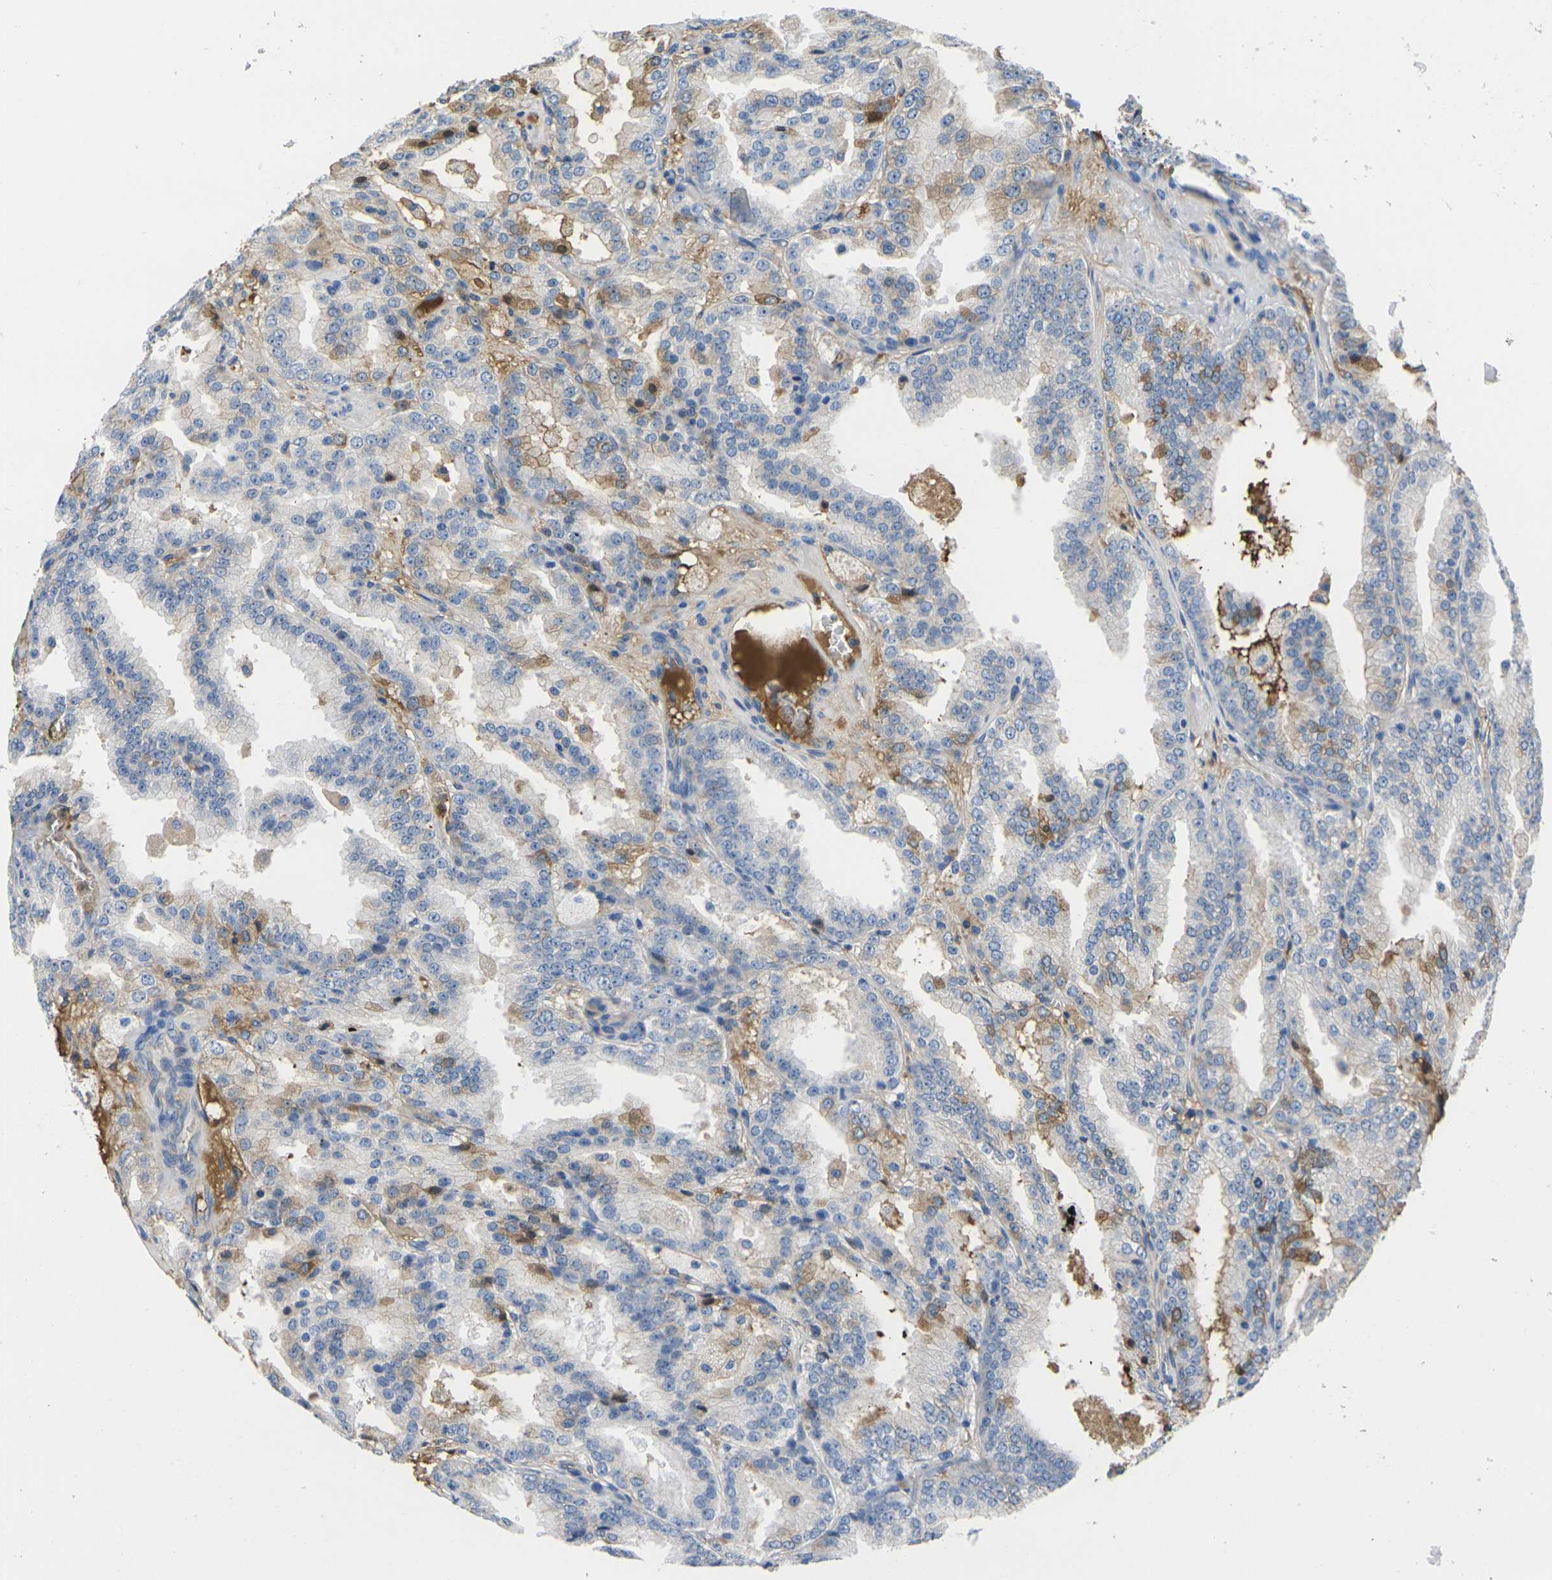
{"staining": {"intensity": "moderate", "quantity": "<25%", "location": "cytoplasmic/membranous"}, "tissue": "prostate cancer", "cell_type": "Tumor cells", "image_type": "cancer", "snomed": [{"axis": "morphology", "description": "Adenocarcinoma, High grade"}, {"axis": "topography", "description": "Prostate"}], "caption": "Immunohistochemical staining of human prostate cancer (adenocarcinoma (high-grade)) shows low levels of moderate cytoplasmic/membranous protein staining in approximately <25% of tumor cells. (DAB IHC with brightfield microscopy, high magnification).", "gene": "GREM2", "patient": {"sex": "male", "age": 61}}